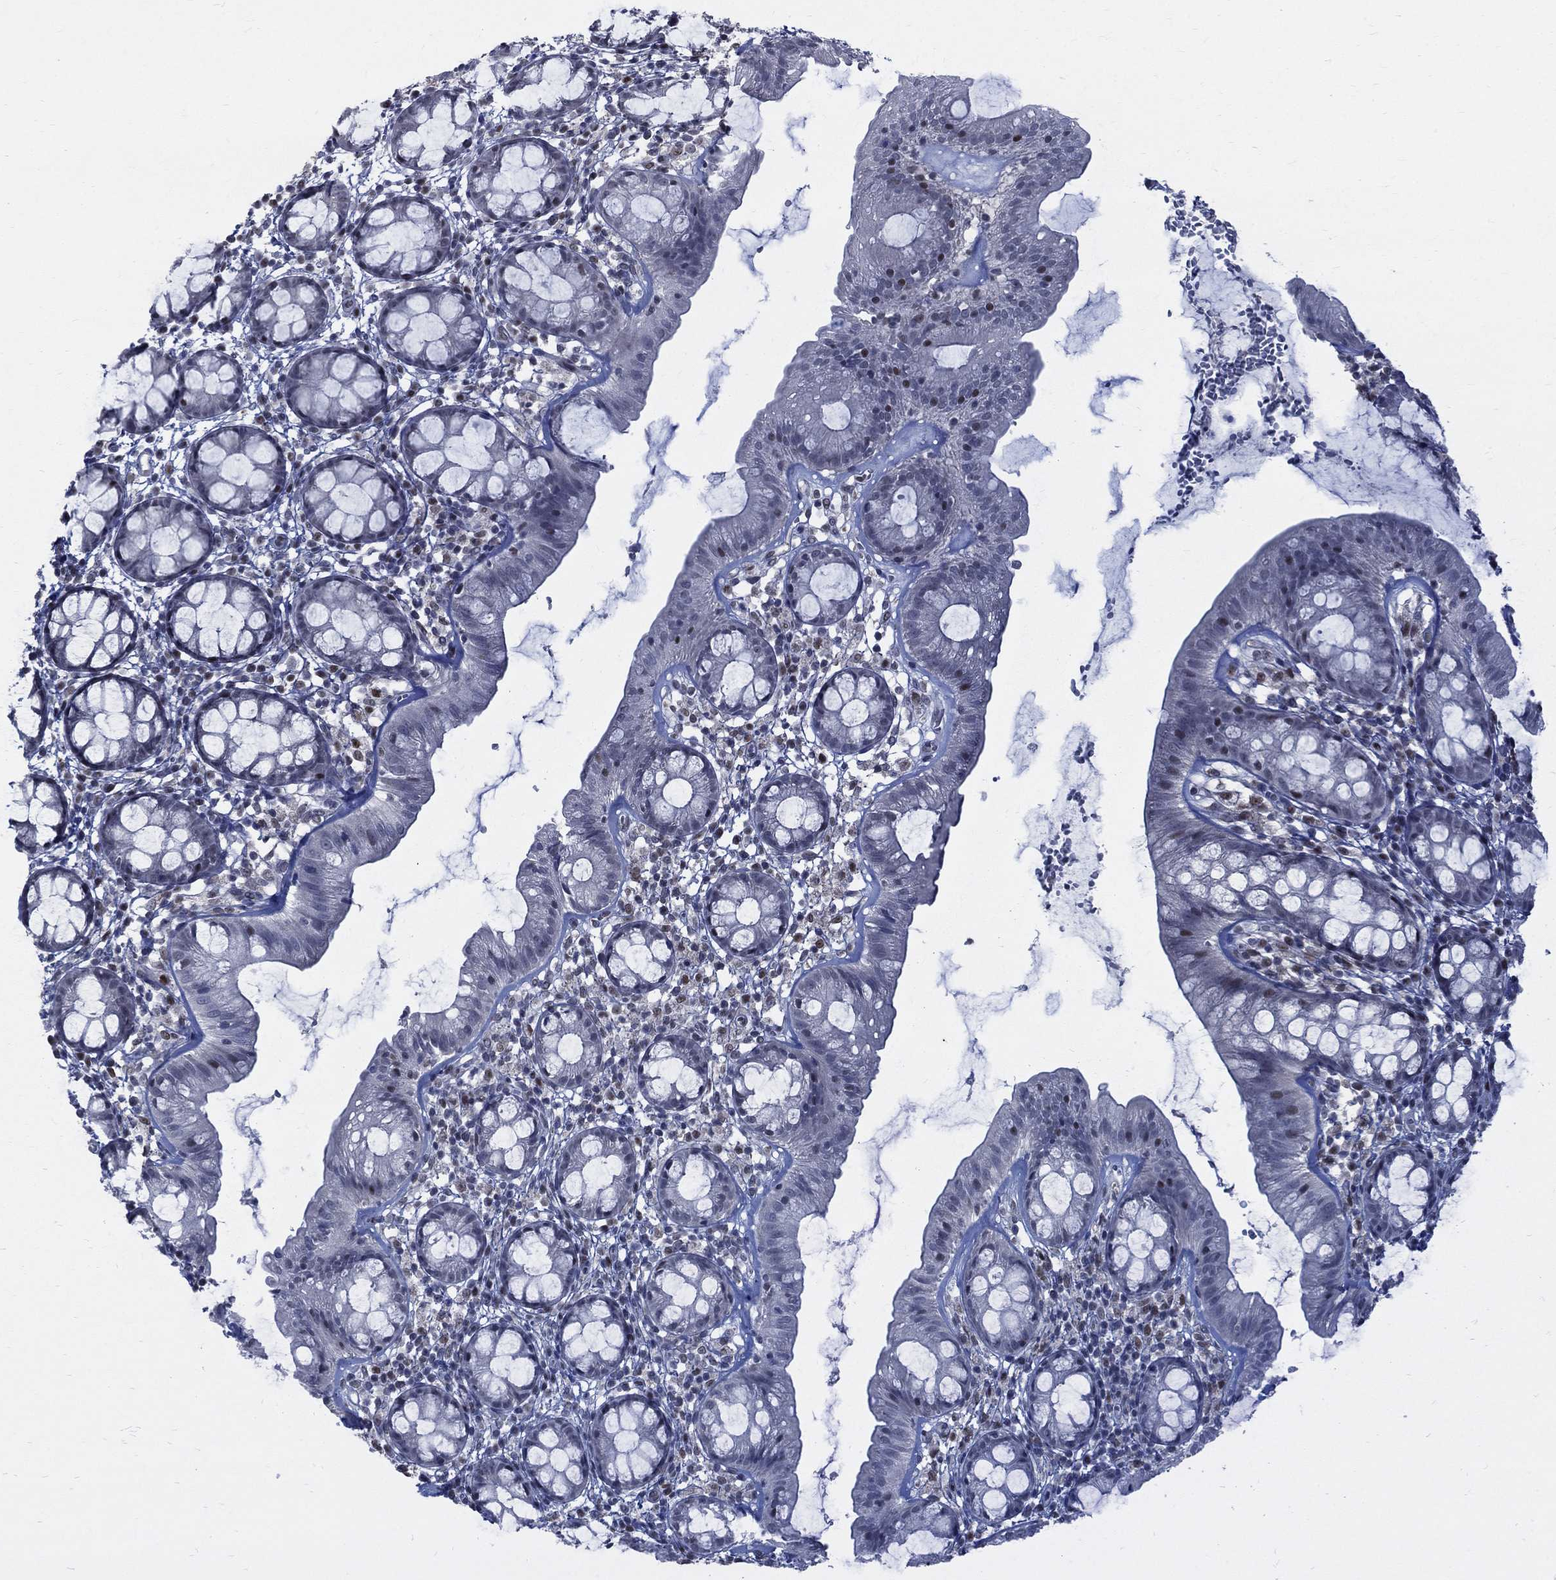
{"staining": {"intensity": "negative", "quantity": "none", "location": "none"}, "tissue": "rectum", "cell_type": "Glandular cells", "image_type": "normal", "snomed": [{"axis": "morphology", "description": "Normal tissue, NOS"}, {"axis": "topography", "description": "Rectum"}], "caption": "Glandular cells are negative for brown protein staining in benign rectum. (Brightfield microscopy of DAB IHC at high magnification).", "gene": "GCFC2", "patient": {"sex": "male", "age": 57}}